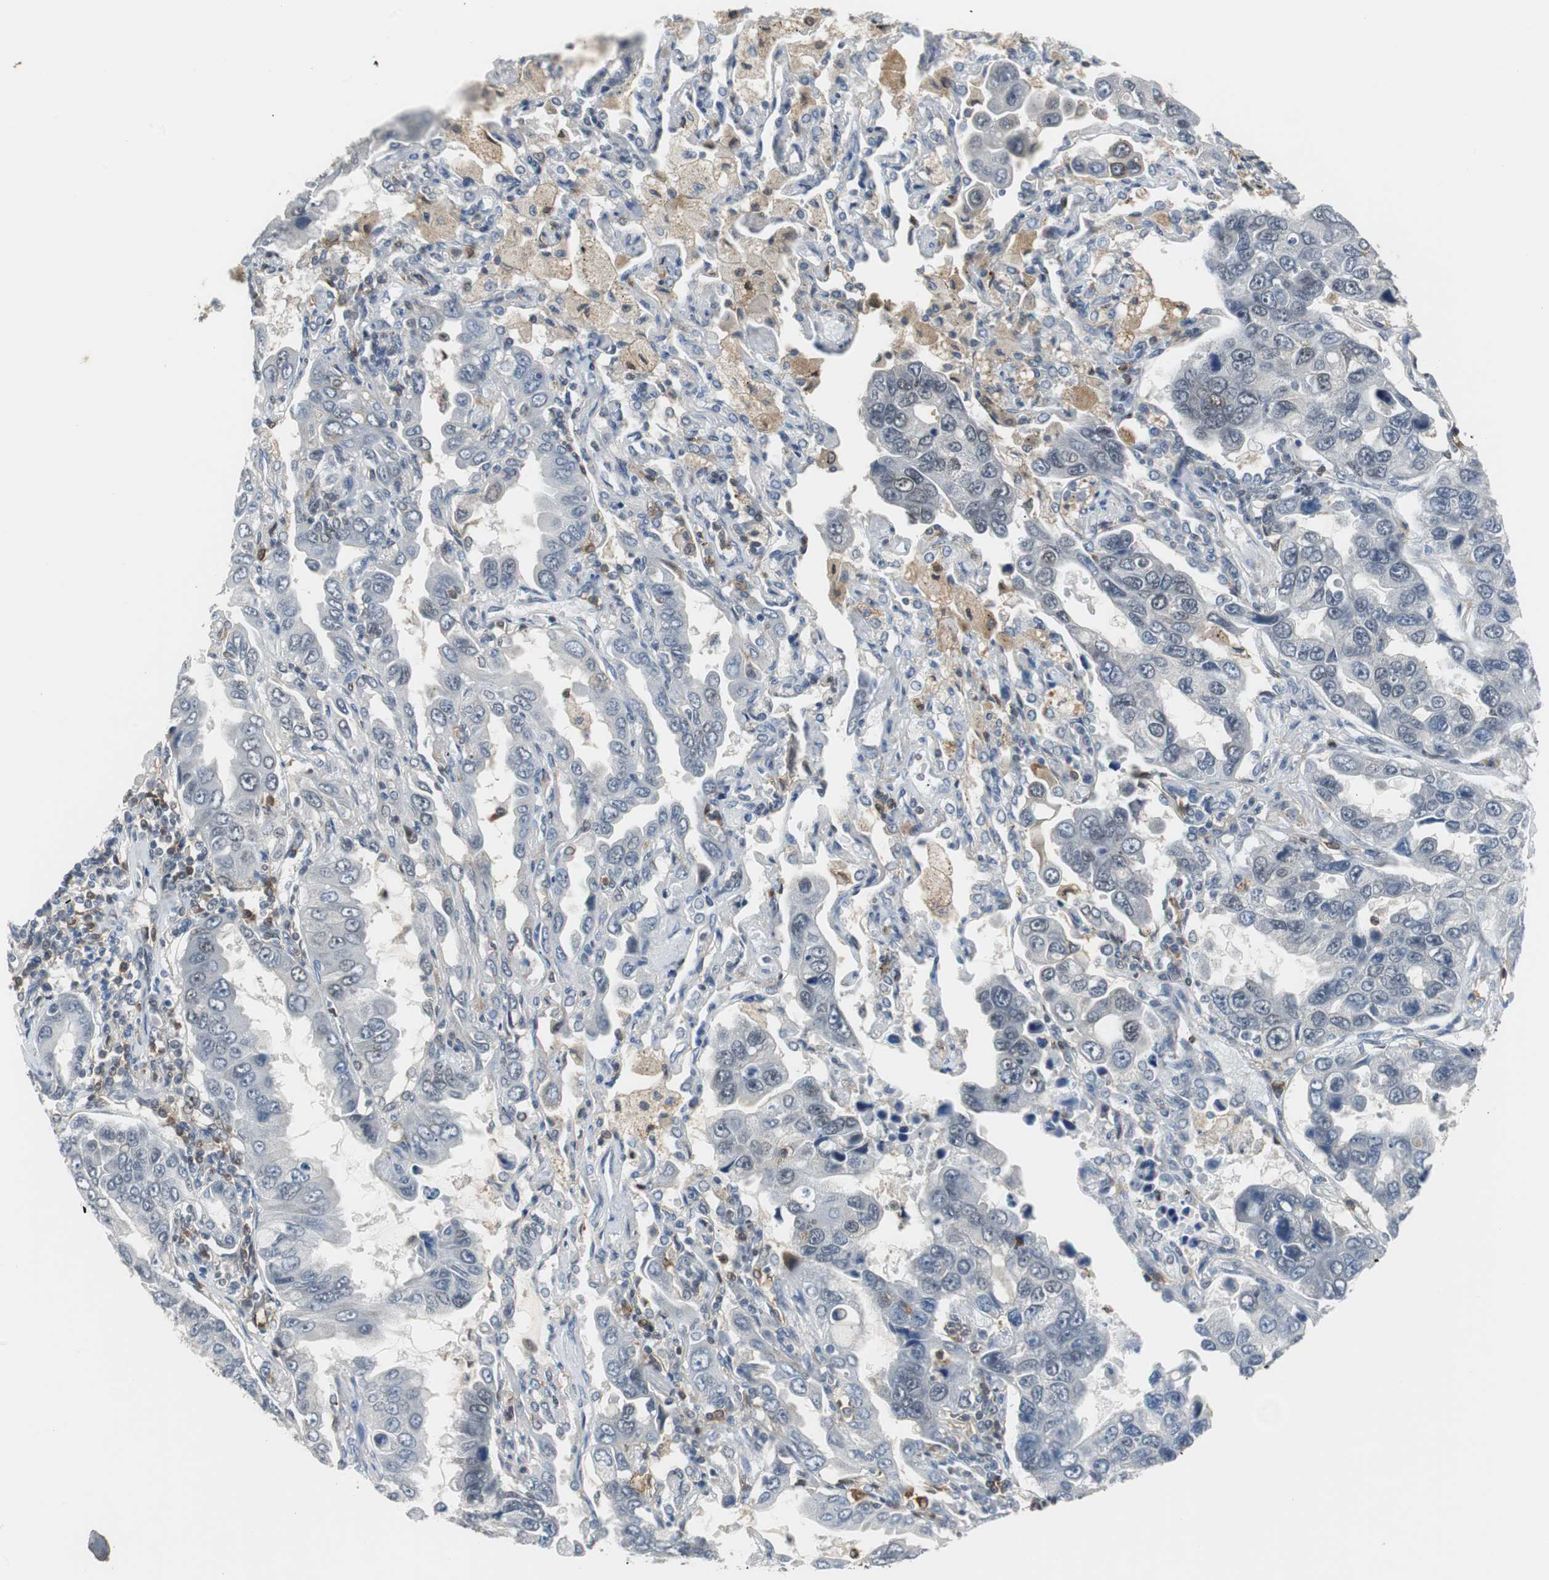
{"staining": {"intensity": "negative", "quantity": "none", "location": "none"}, "tissue": "lung cancer", "cell_type": "Tumor cells", "image_type": "cancer", "snomed": [{"axis": "morphology", "description": "Adenocarcinoma, NOS"}, {"axis": "topography", "description": "Lung"}], "caption": "The histopathology image reveals no staining of tumor cells in lung cancer (adenocarcinoma). The staining is performed using DAB brown chromogen with nuclei counter-stained in using hematoxylin.", "gene": "SIRT1", "patient": {"sex": "male", "age": 64}}